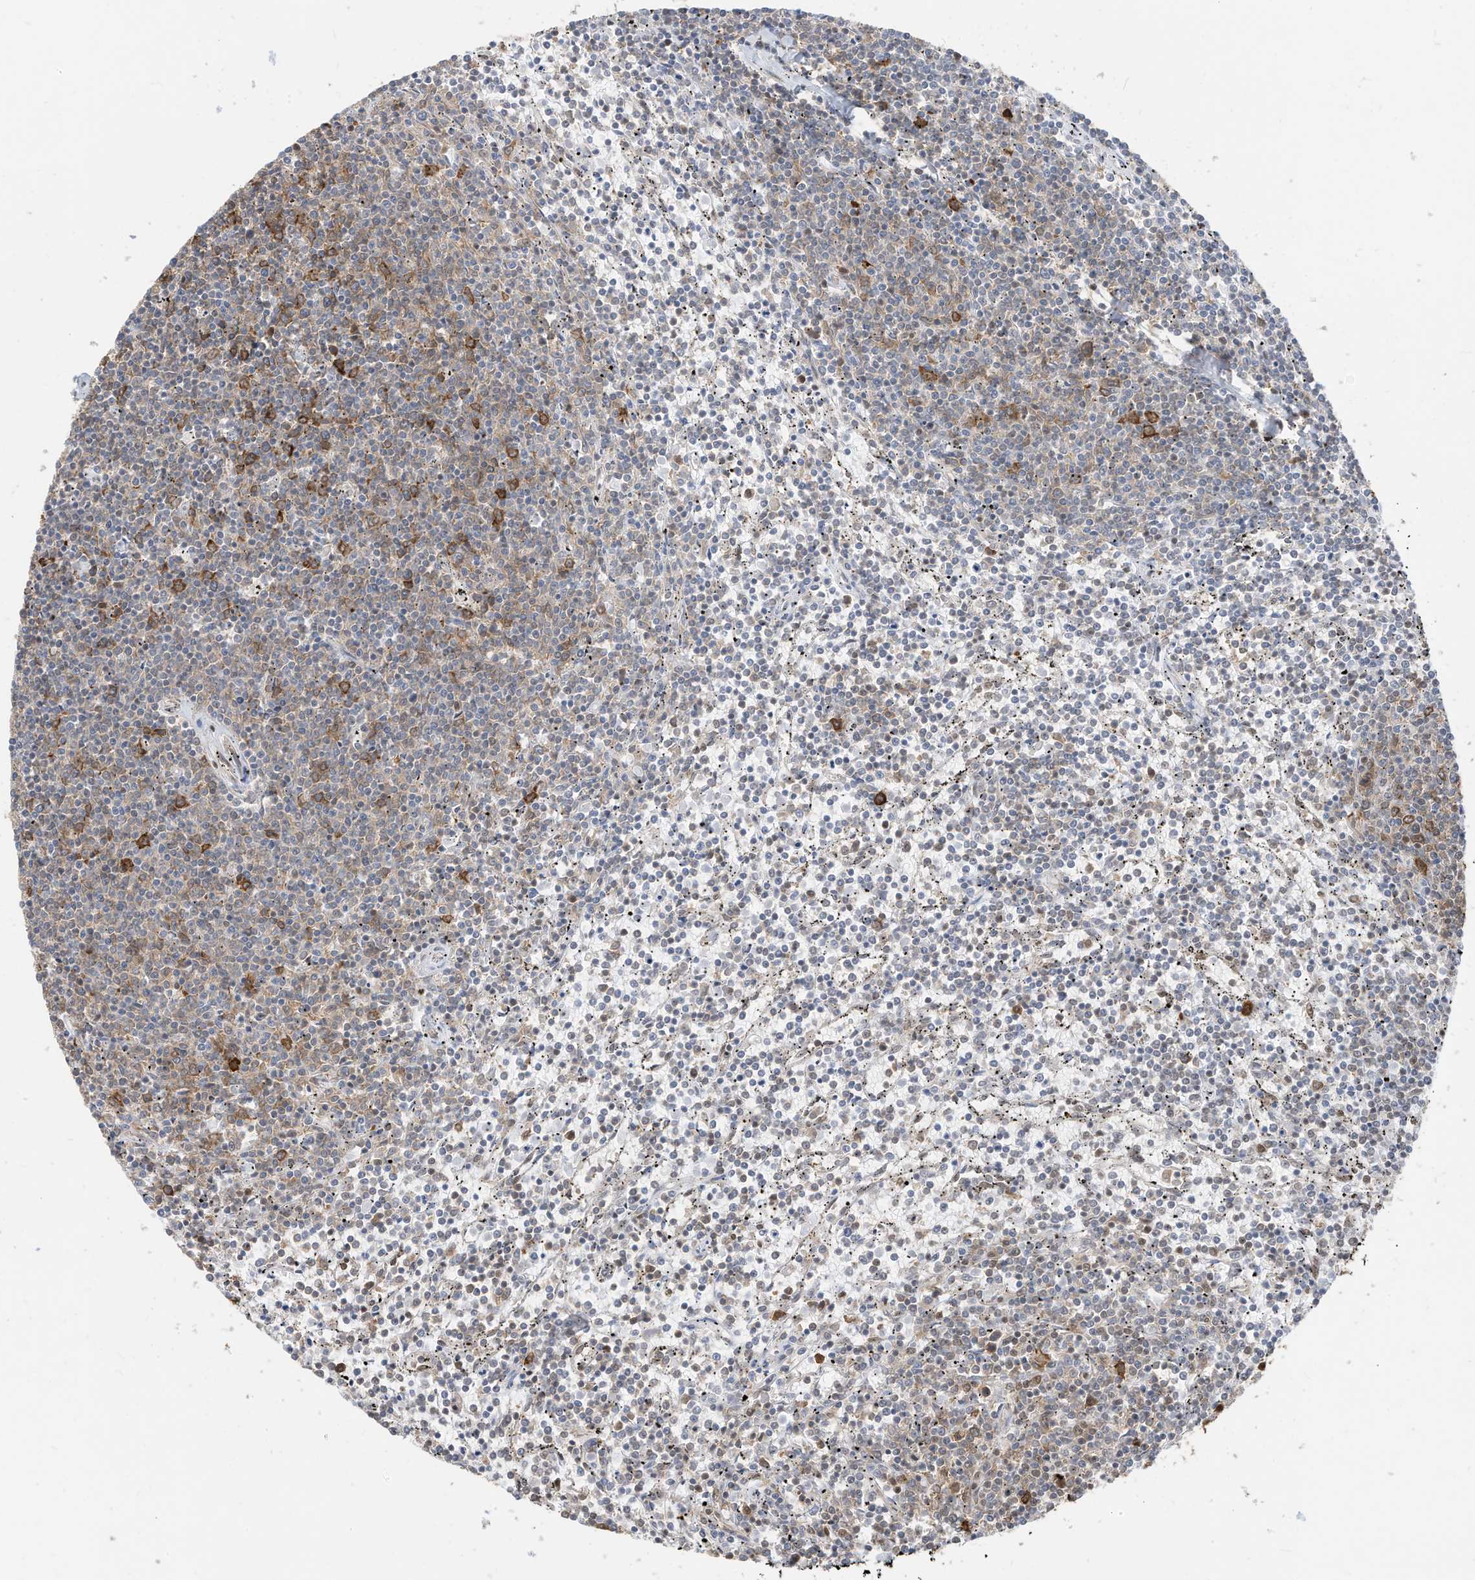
{"staining": {"intensity": "moderate", "quantity": "<25%", "location": "cytoplasmic/membranous"}, "tissue": "lymphoma", "cell_type": "Tumor cells", "image_type": "cancer", "snomed": [{"axis": "morphology", "description": "Malignant lymphoma, non-Hodgkin's type, Low grade"}, {"axis": "topography", "description": "Spleen"}], "caption": "This micrograph reveals immunohistochemistry (IHC) staining of human lymphoma, with low moderate cytoplasmic/membranous expression in approximately <25% of tumor cells.", "gene": "ZNF195", "patient": {"sex": "female", "age": 50}}